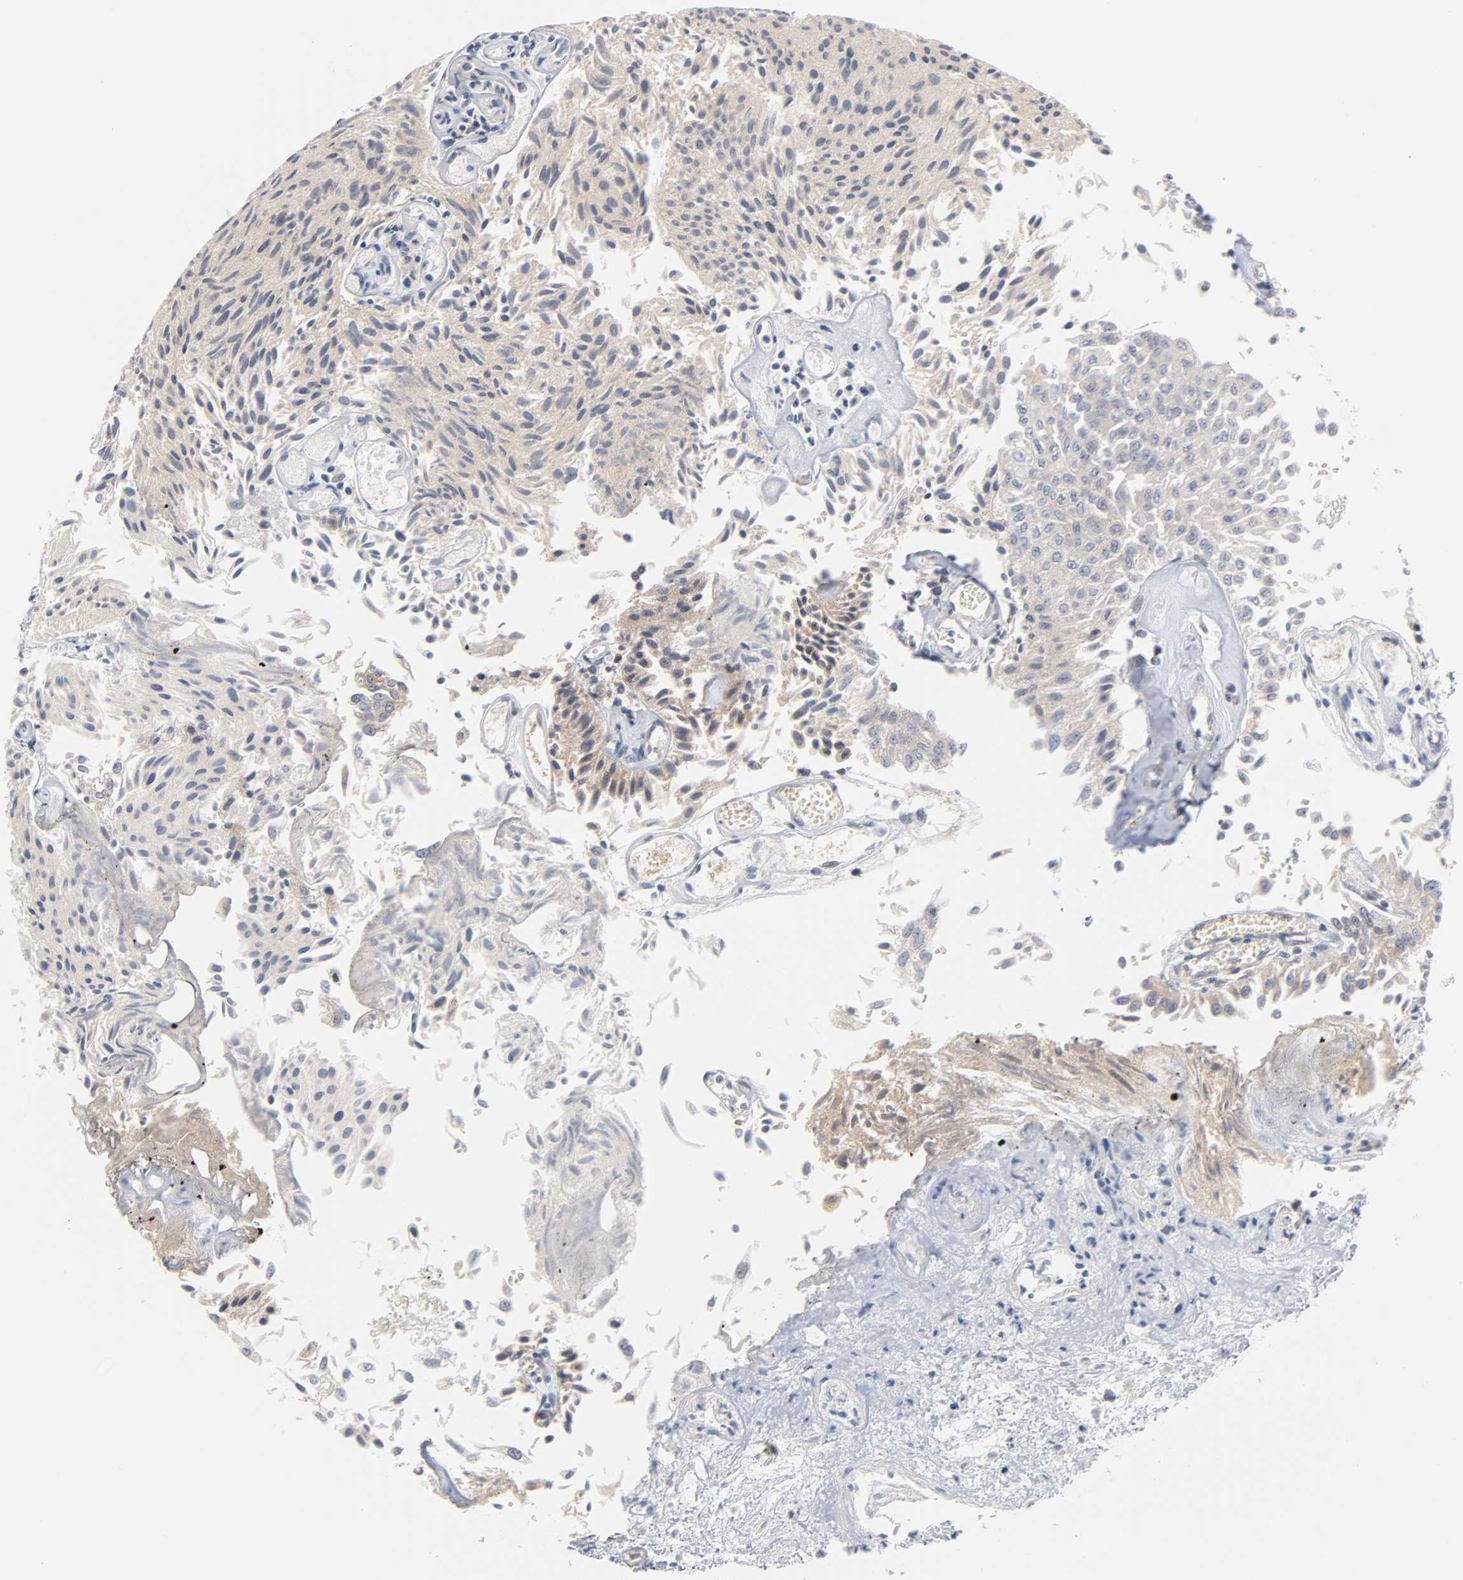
{"staining": {"intensity": "negative", "quantity": "none", "location": "none"}, "tissue": "urothelial cancer", "cell_type": "Tumor cells", "image_type": "cancer", "snomed": [{"axis": "morphology", "description": "Urothelial carcinoma, Low grade"}, {"axis": "topography", "description": "Urinary bladder"}], "caption": "Low-grade urothelial carcinoma was stained to show a protein in brown. There is no significant positivity in tumor cells.", "gene": "UBL4A", "patient": {"sex": "male", "age": 86}}